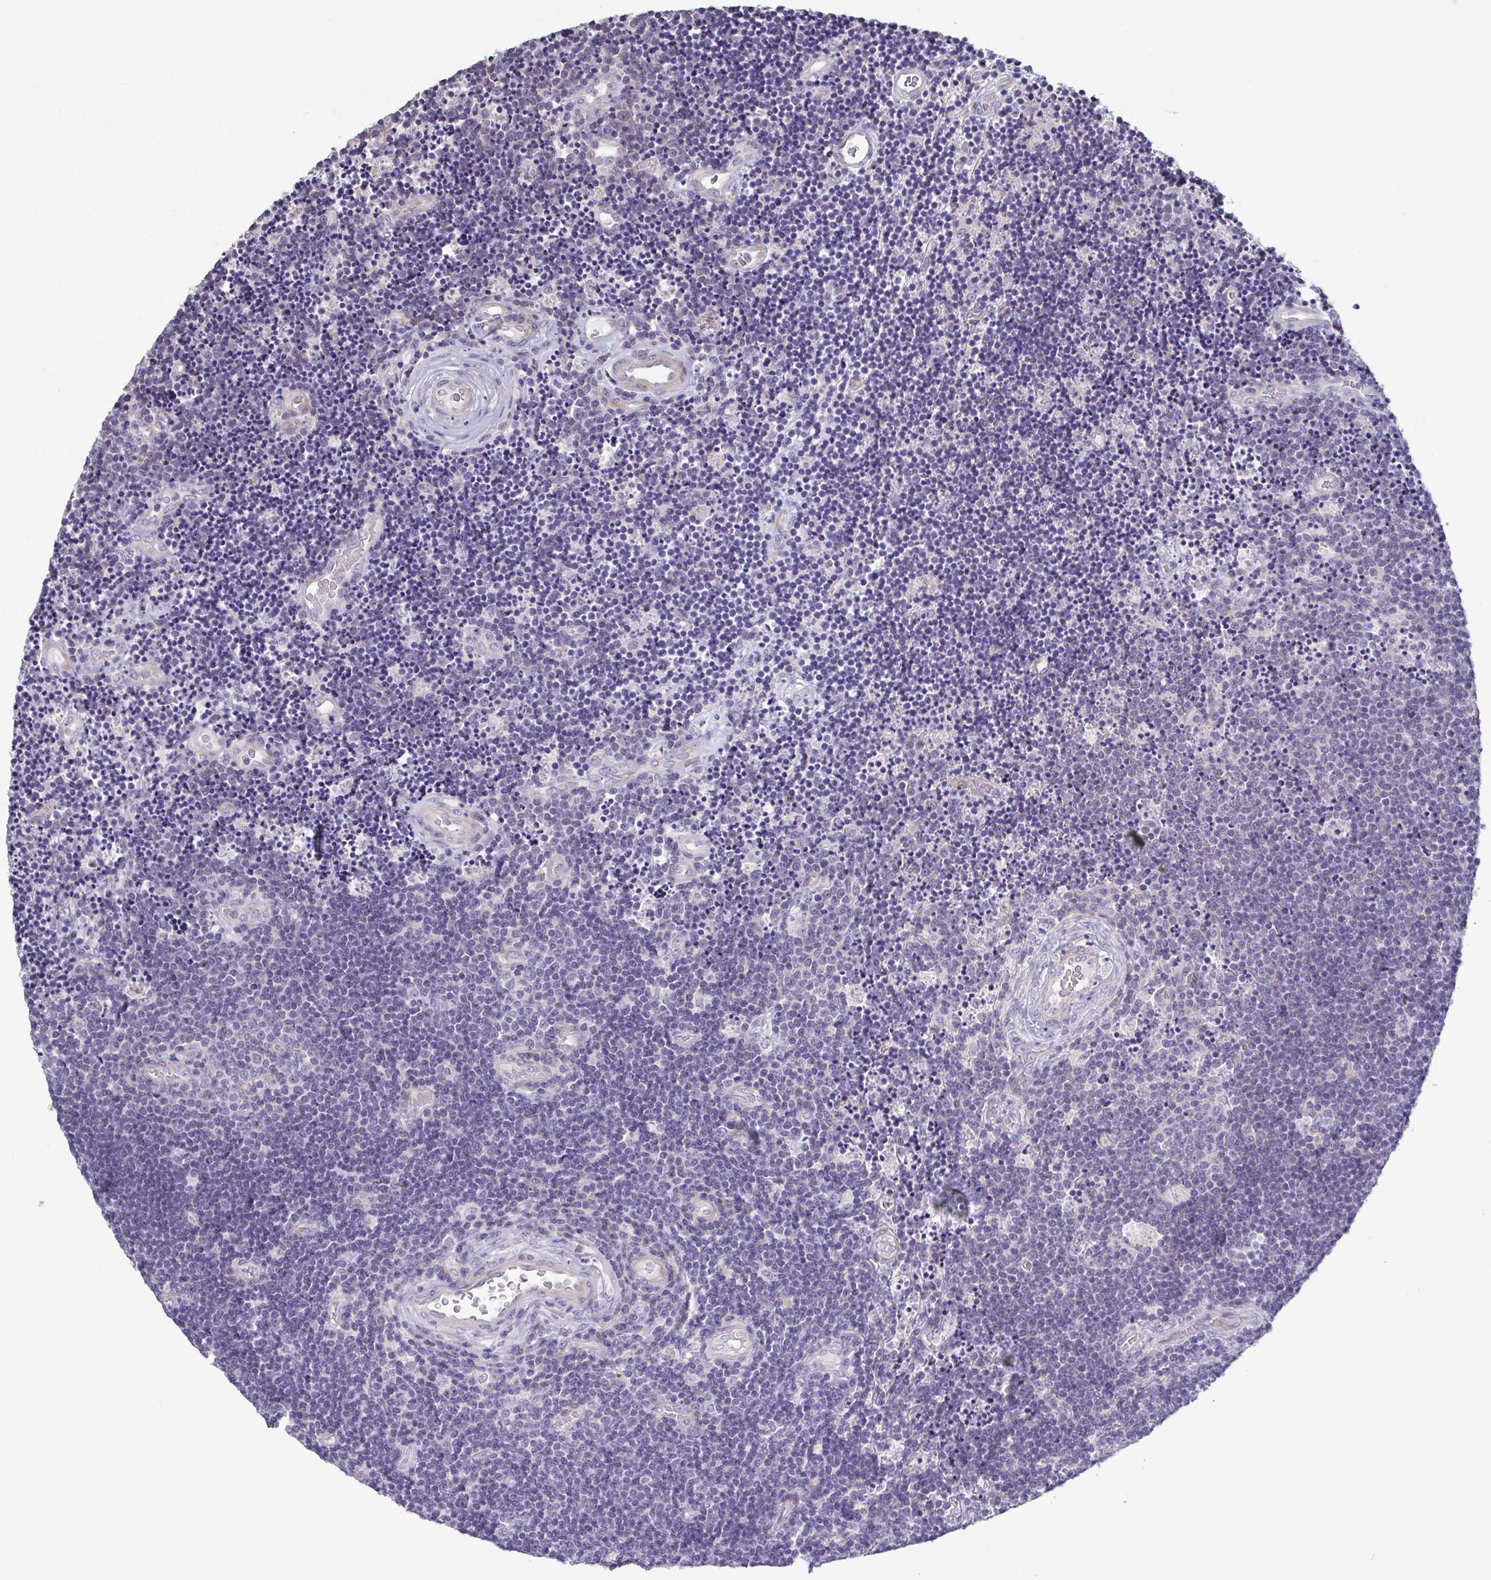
{"staining": {"intensity": "negative", "quantity": "none", "location": "none"}, "tissue": "lymphoma", "cell_type": "Tumor cells", "image_type": "cancer", "snomed": [{"axis": "morphology", "description": "Malignant lymphoma, non-Hodgkin's type, Low grade"}, {"axis": "topography", "description": "Brain"}], "caption": "Protein analysis of lymphoma shows no significant positivity in tumor cells.", "gene": "GLDC", "patient": {"sex": "female", "age": 66}}